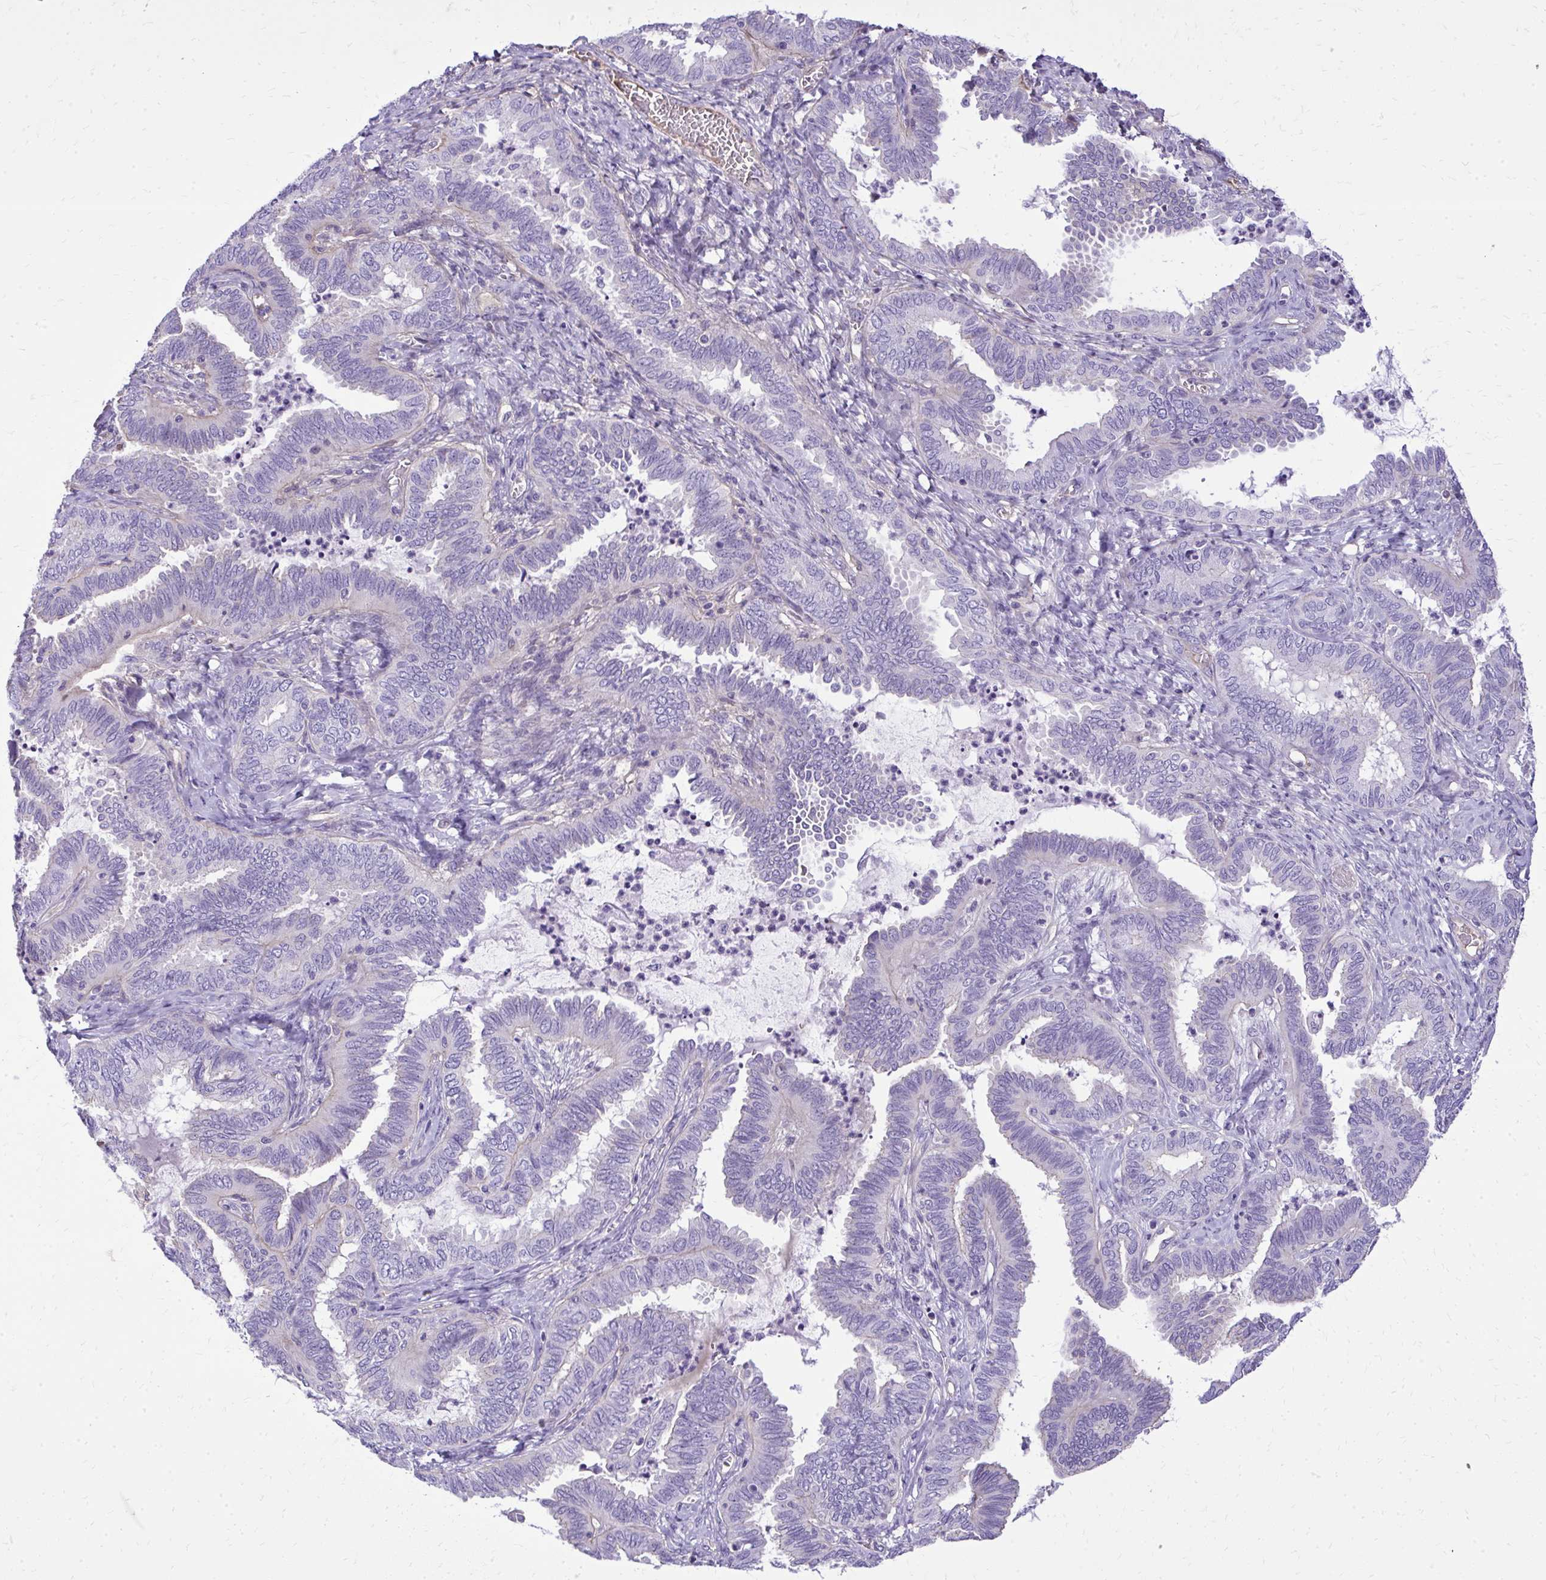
{"staining": {"intensity": "negative", "quantity": "none", "location": "none"}, "tissue": "ovarian cancer", "cell_type": "Tumor cells", "image_type": "cancer", "snomed": [{"axis": "morphology", "description": "Carcinoma, endometroid"}, {"axis": "topography", "description": "Ovary"}], "caption": "Immunohistochemistry (IHC) histopathology image of ovarian cancer stained for a protein (brown), which displays no staining in tumor cells.", "gene": "RUNDC3B", "patient": {"sex": "female", "age": 70}}